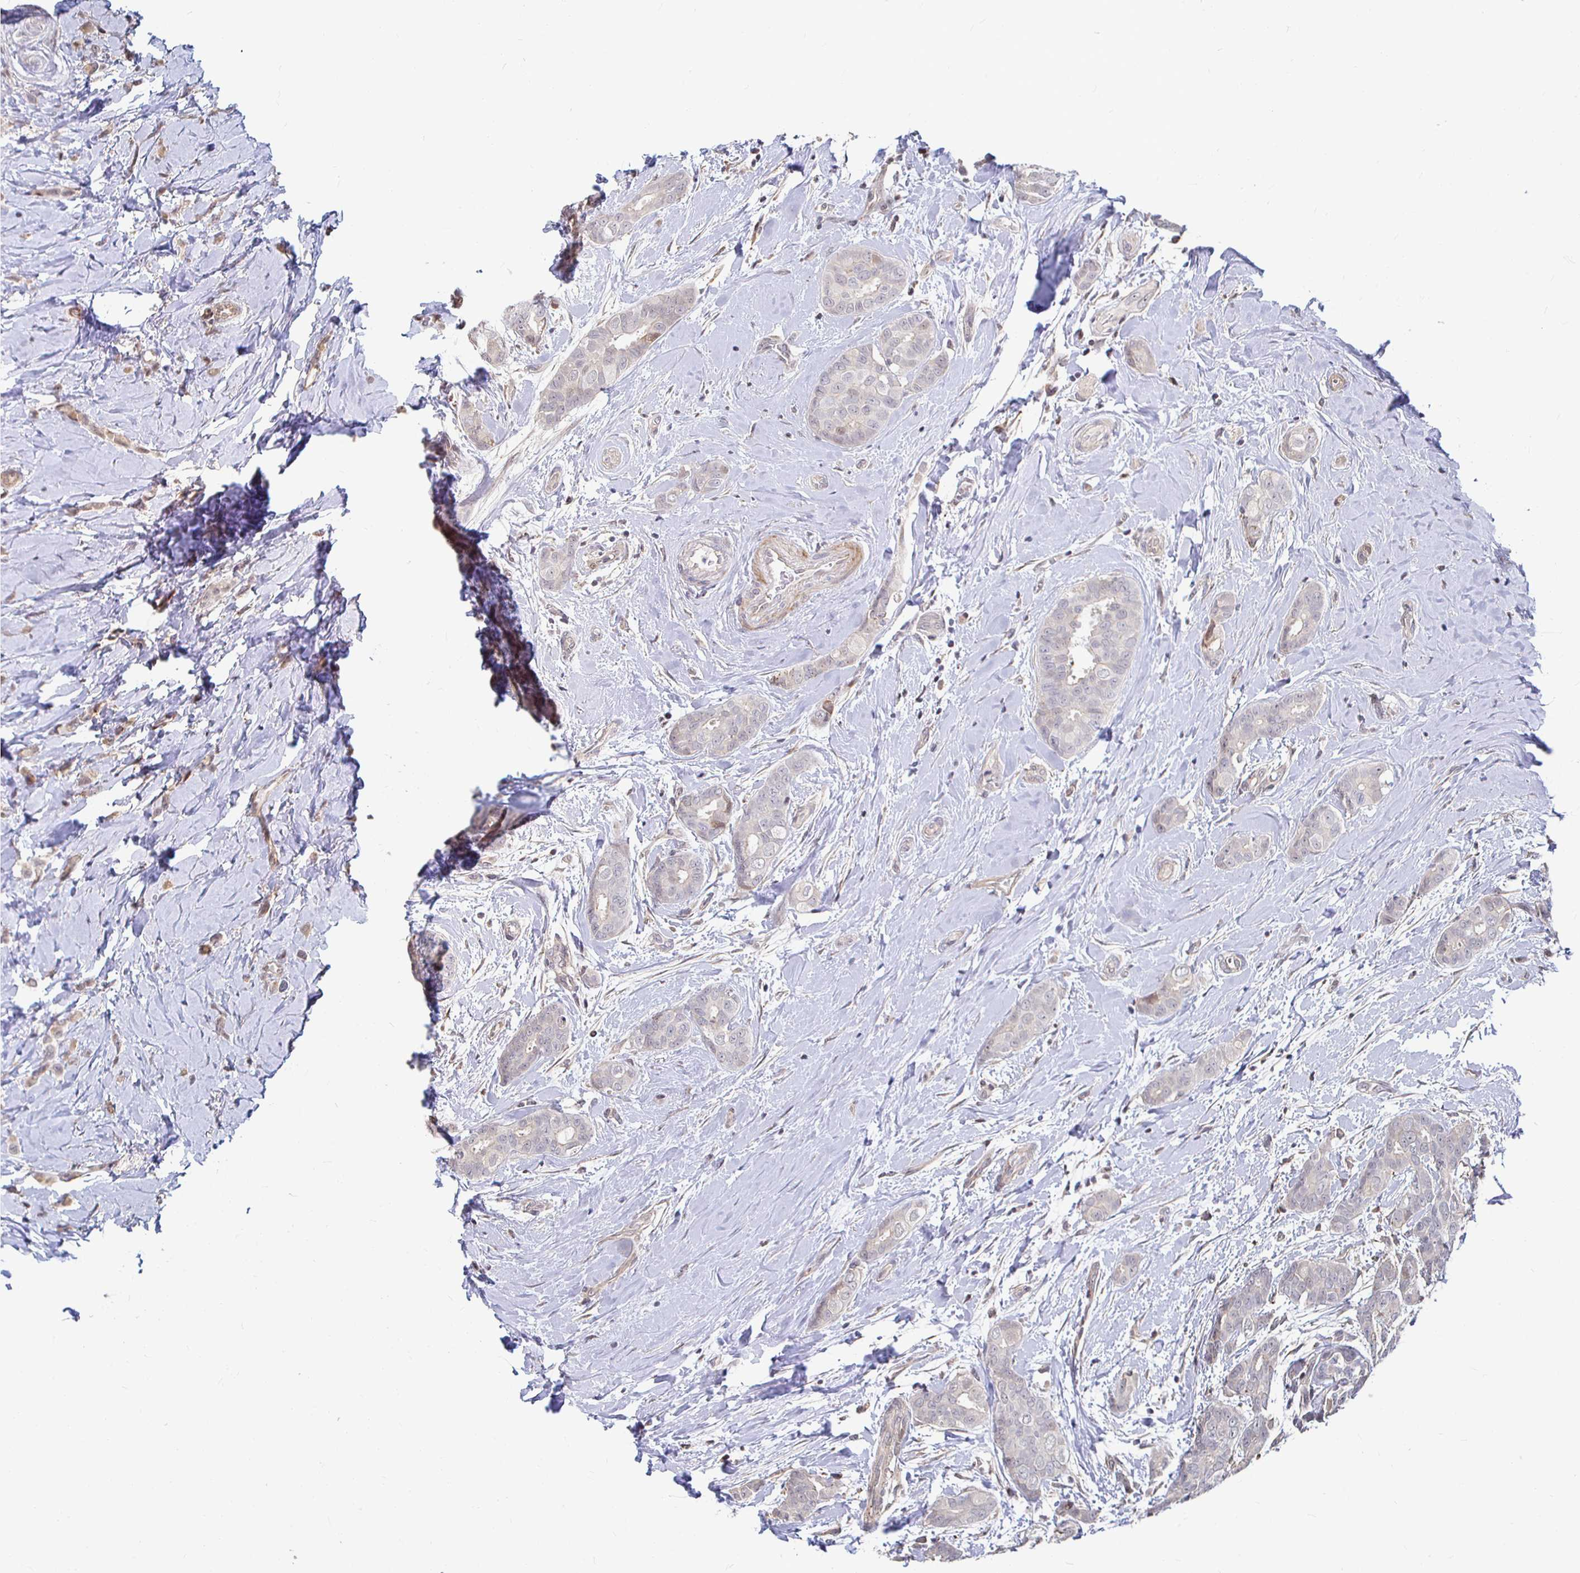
{"staining": {"intensity": "negative", "quantity": "none", "location": "none"}, "tissue": "breast cancer", "cell_type": "Tumor cells", "image_type": "cancer", "snomed": [{"axis": "morphology", "description": "Duct carcinoma"}, {"axis": "topography", "description": "Breast"}], "caption": "This is an immunohistochemistry (IHC) image of human breast infiltrating ductal carcinoma. There is no staining in tumor cells.", "gene": "CAPN11", "patient": {"sex": "female", "age": 45}}